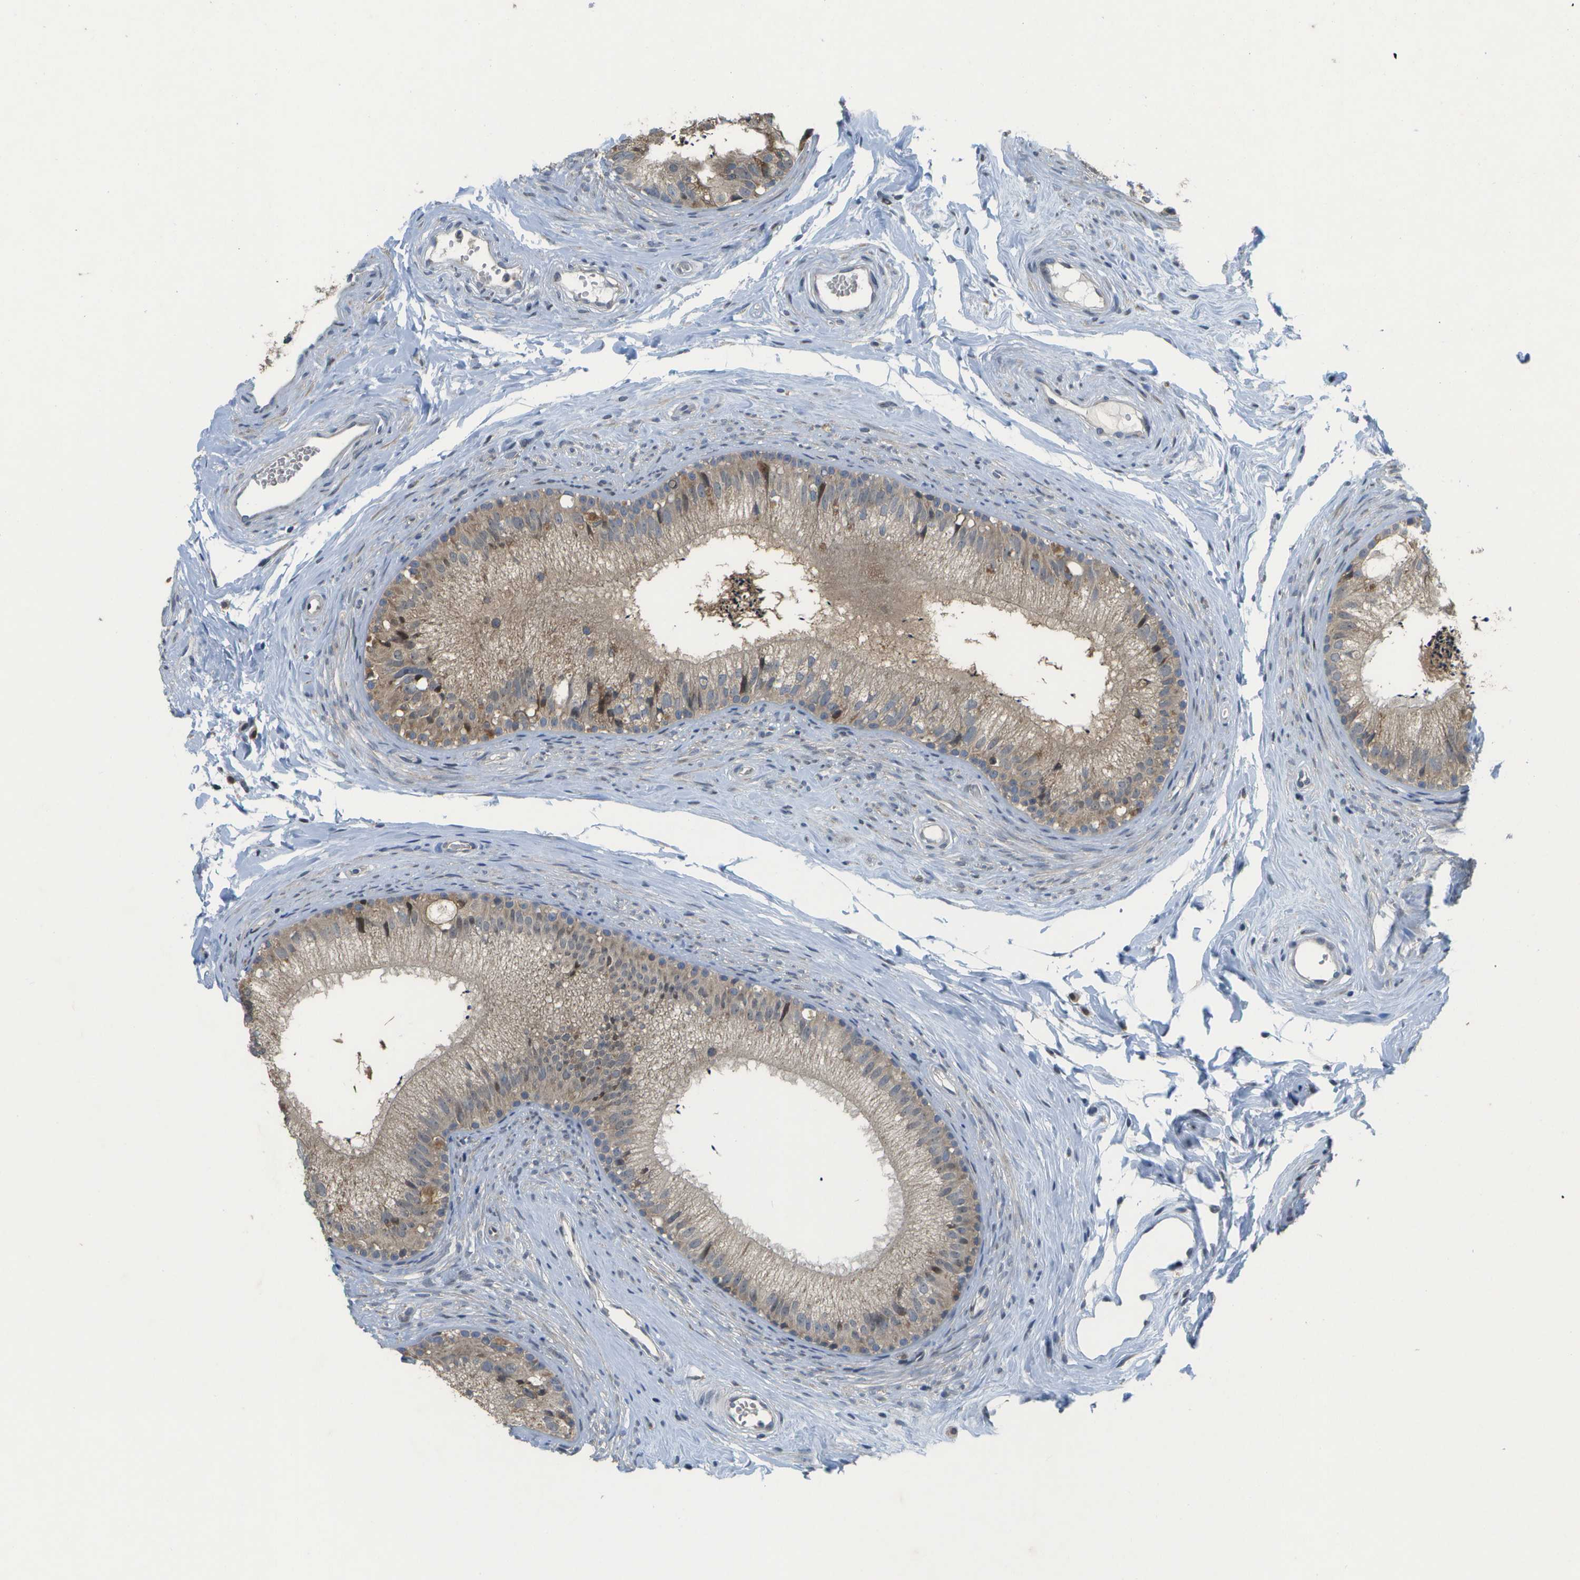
{"staining": {"intensity": "weak", "quantity": ">75%", "location": "cytoplasmic/membranous"}, "tissue": "epididymis", "cell_type": "Glandular cells", "image_type": "normal", "snomed": [{"axis": "morphology", "description": "Normal tissue, NOS"}, {"axis": "topography", "description": "Epididymis"}], "caption": "Immunohistochemical staining of normal epididymis demonstrates >75% levels of weak cytoplasmic/membranous protein expression in about >75% of glandular cells.", "gene": "HADHA", "patient": {"sex": "male", "age": 56}}